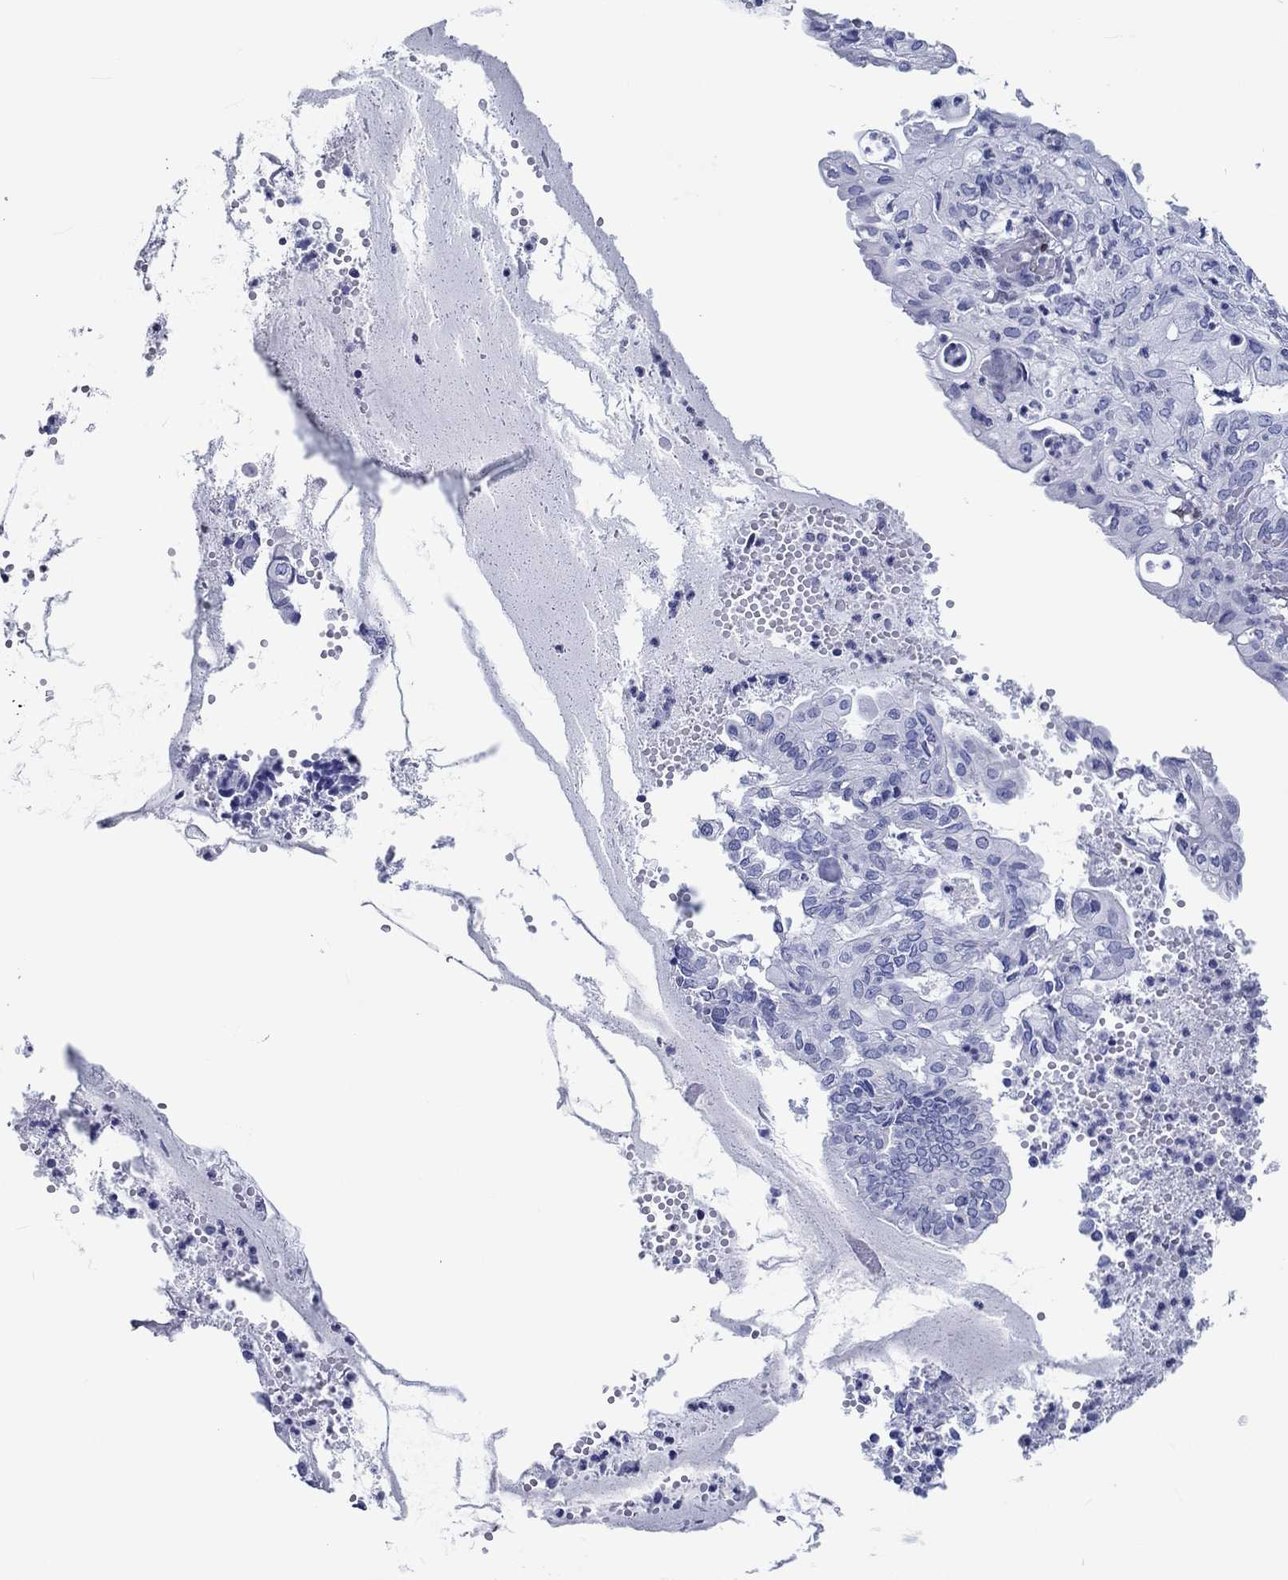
{"staining": {"intensity": "negative", "quantity": "none", "location": "none"}, "tissue": "endometrial cancer", "cell_type": "Tumor cells", "image_type": "cancer", "snomed": [{"axis": "morphology", "description": "Adenocarcinoma, NOS"}, {"axis": "topography", "description": "Endometrium"}], "caption": "This is an IHC image of human adenocarcinoma (endometrial). There is no expression in tumor cells.", "gene": "H1-1", "patient": {"sex": "female", "age": 68}}